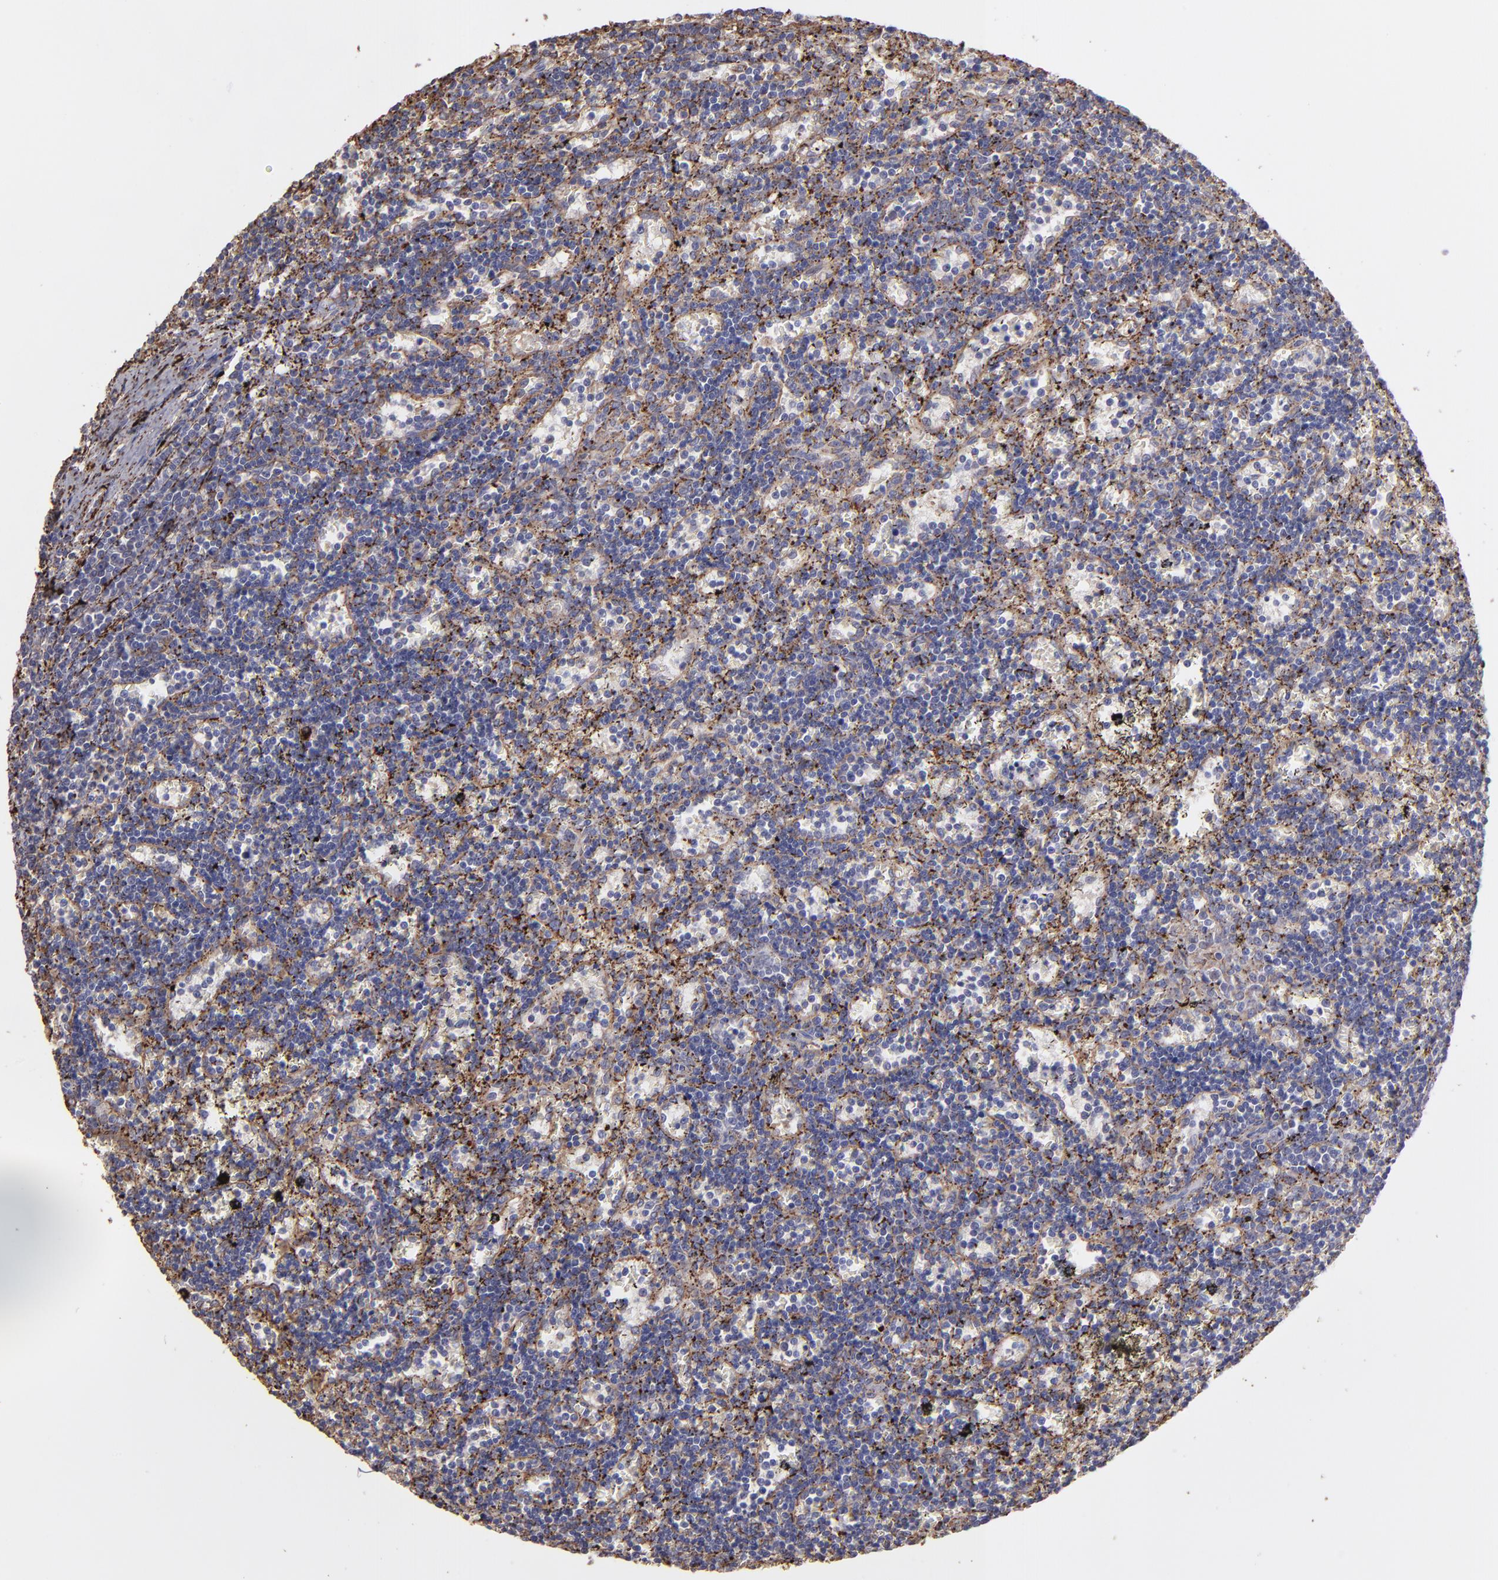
{"staining": {"intensity": "moderate", "quantity": "<25%", "location": "cytoplasmic/membranous"}, "tissue": "lymphoma", "cell_type": "Tumor cells", "image_type": "cancer", "snomed": [{"axis": "morphology", "description": "Malignant lymphoma, non-Hodgkin's type, Low grade"}, {"axis": "topography", "description": "Spleen"}], "caption": "Malignant lymphoma, non-Hodgkin's type (low-grade) stained with DAB (3,3'-diaminobenzidine) IHC exhibits low levels of moderate cytoplasmic/membranous expression in approximately <25% of tumor cells.", "gene": "MAOB", "patient": {"sex": "male", "age": 60}}